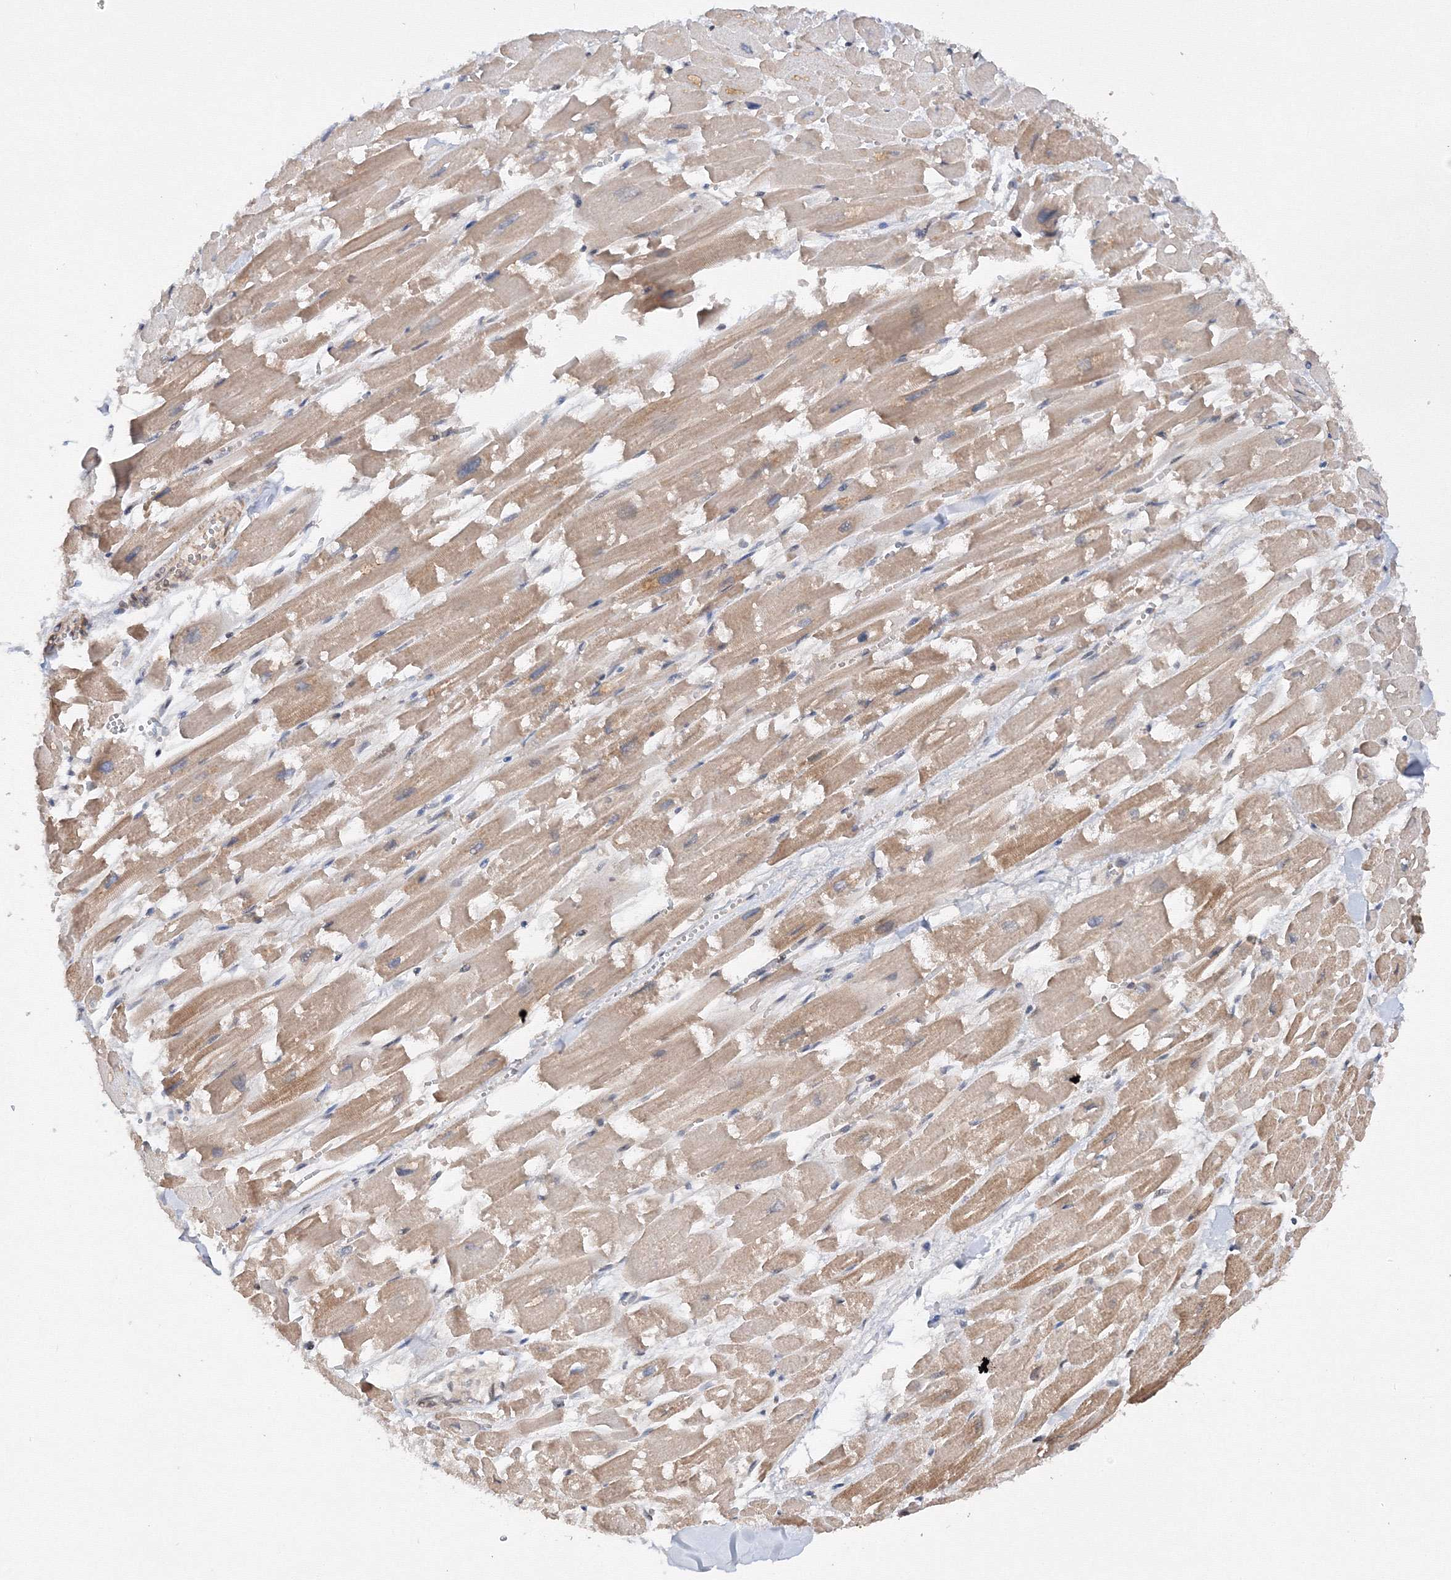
{"staining": {"intensity": "moderate", "quantity": "25%-75%", "location": "cytoplasmic/membranous"}, "tissue": "heart muscle", "cell_type": "Cardiomyocytes", "image_type": "normal", "snomed": [{"axis": "morphology", "description": "Normal tissue, NOS"}, {"axis": "topography", "description": "Heart"}], "caption": "There is medium levels of moderate cytoplasmic/membranous staining in cardiomyocytes of benign heart muscle, as demonstrated by immunohistochemical staining (brown color).", "gene": "DCTD", "patient": {"sex": "male", "age": 54}}